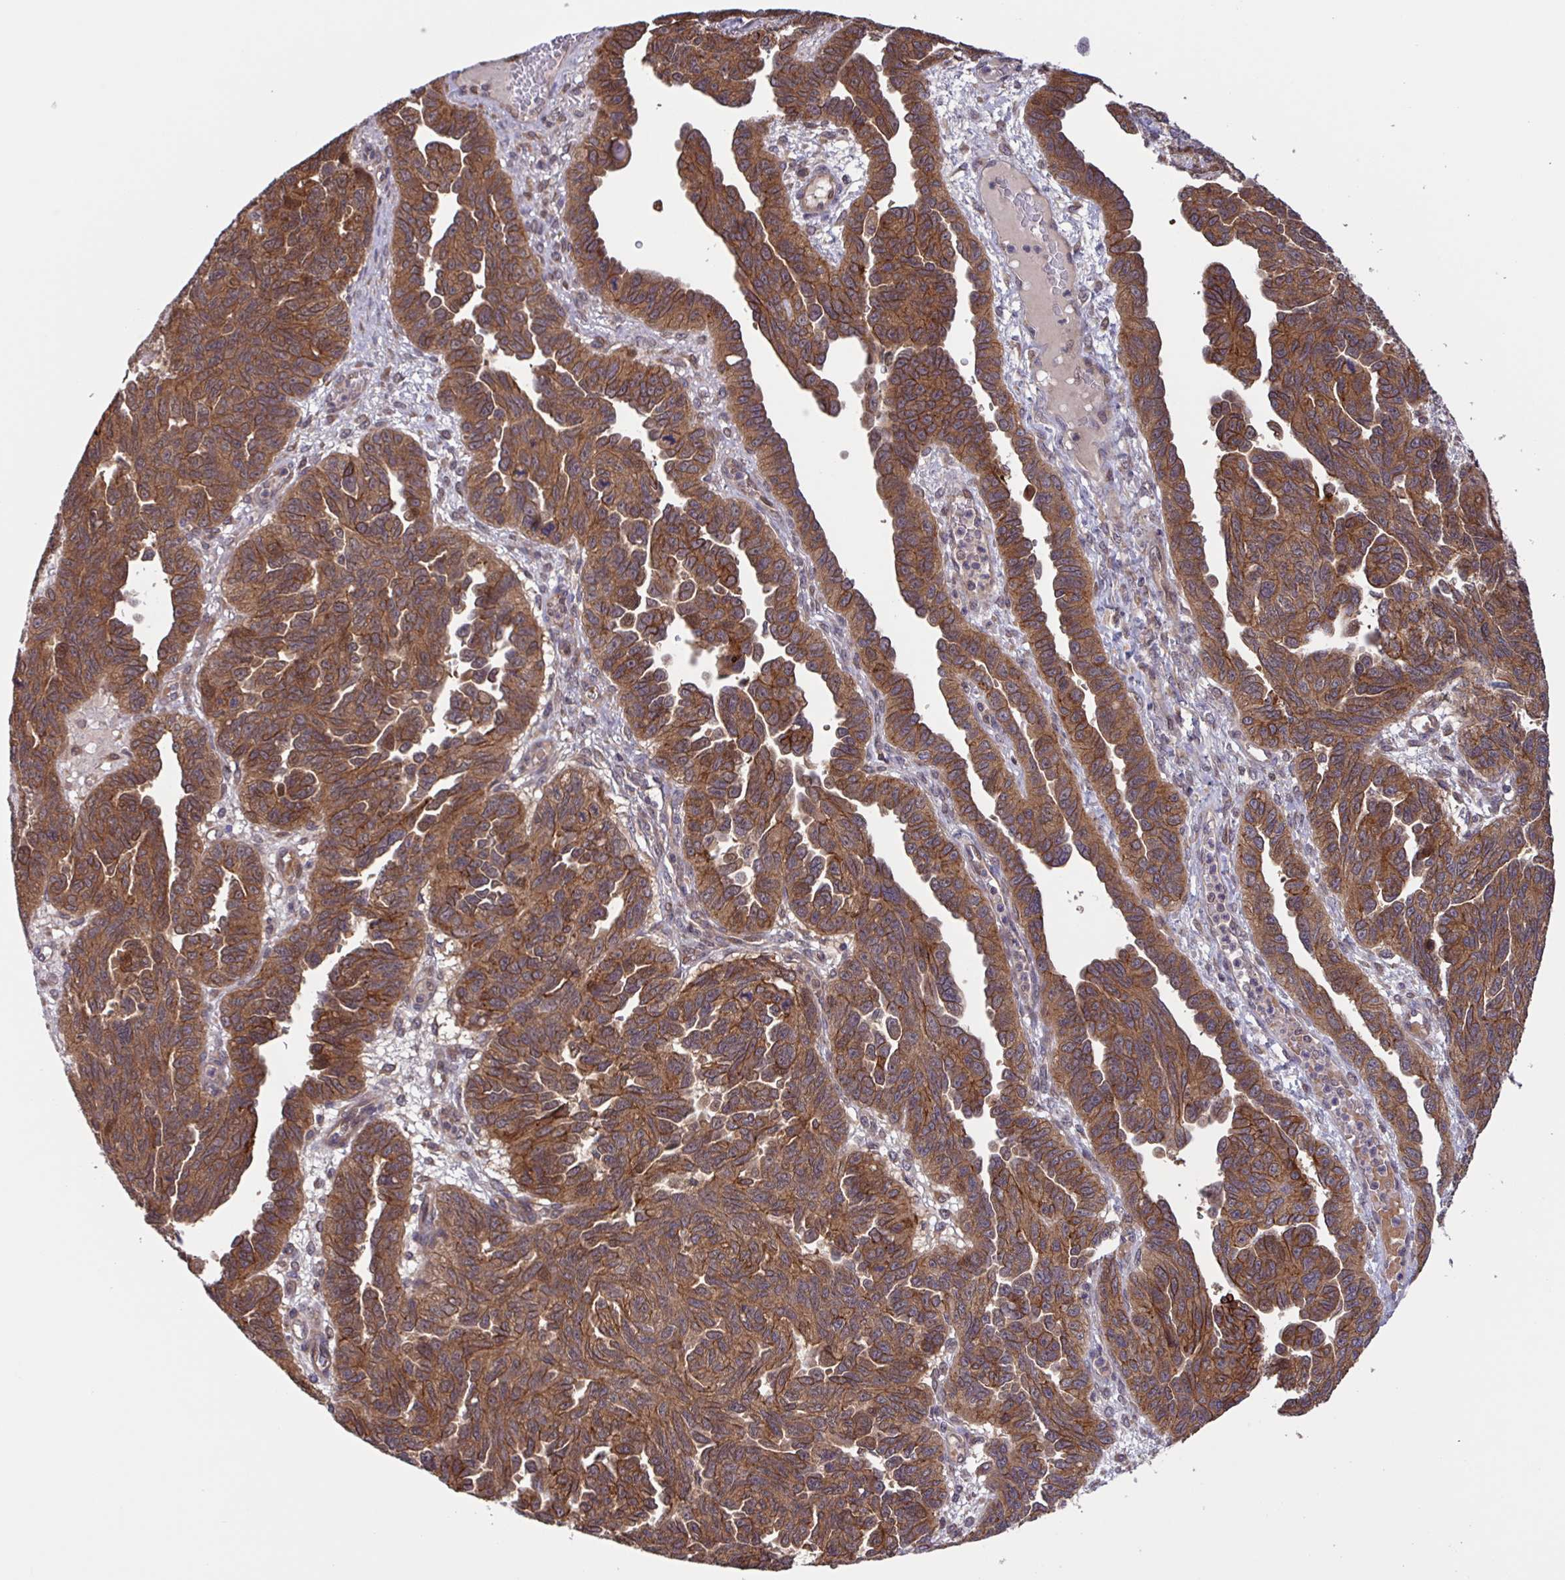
{"staining": {"intensity": "strong", "quantity": ">75%", "location": "cytoplasmic/membranous"}, "tissue": "ovarian cancer", "cell_type": "Tumor cells", "image_type": "cancer", "snomed": [{"axis": "morphology", "description": "Cystadenocarcinoma, serous, NOS"}, {"axis": "topography", "description": "Ovary"}], "caption": "High-magnification brightfield microscopy of ovarian cancer stained with DAB (brown) and counterstained with hematoxylin (blue). tumor cells exhibit strong cytoplasmic/membranous staining is seen in about>75% of cells. The staining was performed using DAB to visualize the protein expression in brown, while the nuclei were stained in blue with hematoxylin (Magnification: 20x).", "gene": "INTS10", "patient": {"sex": "female", "age": 64}}